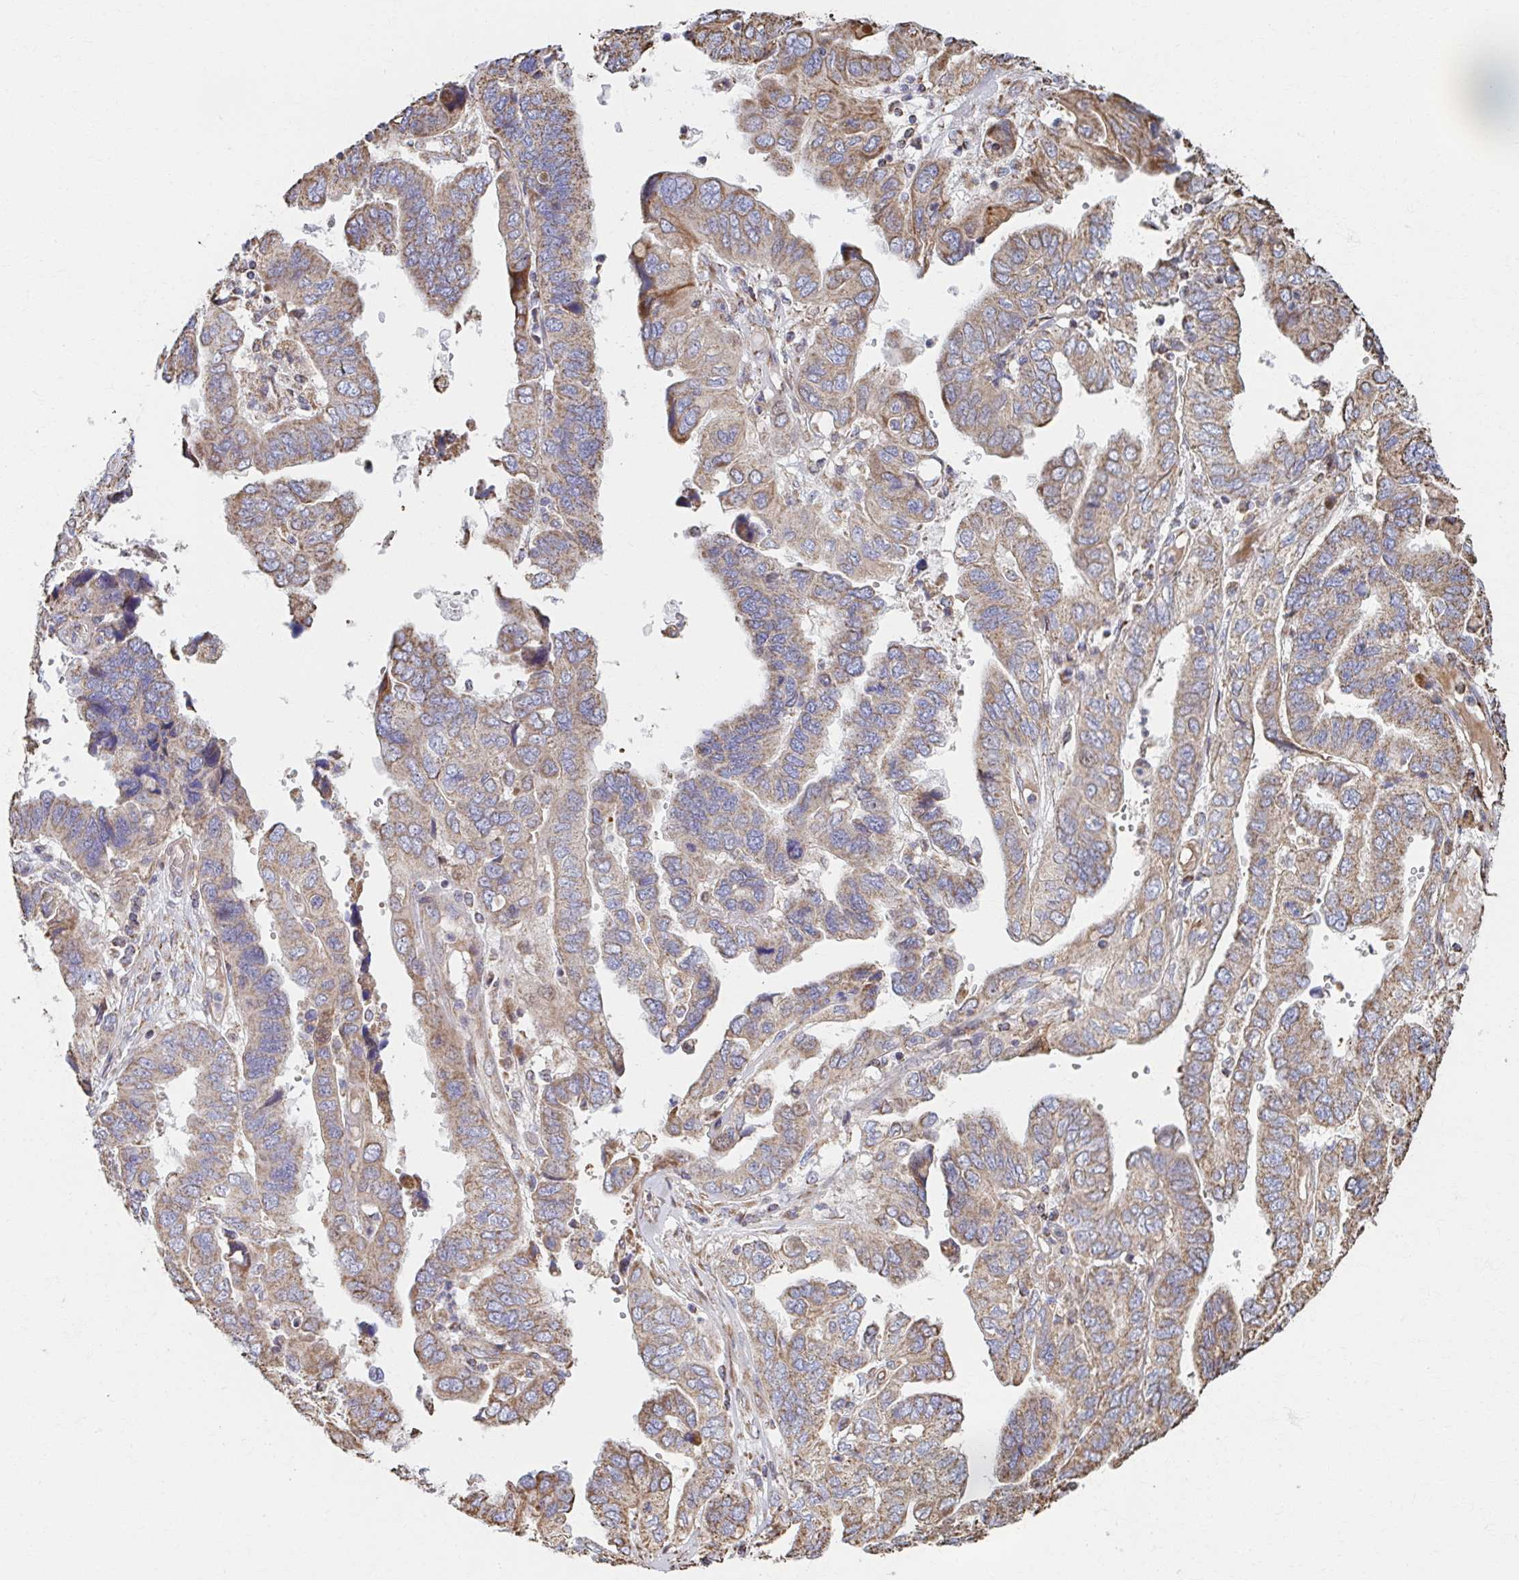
{"staining": {"intensity": "moderate", "quantity": "25%-75%", "location": "cytoplasmic/membranous"}, "tissue": "ovarian cancer", "cell_type": "Tumor cells", "image_type": "cancer", "snomed": [{"axis": "morphology", "description": "Cystadenocarcinoma, serous, NOS"}, {"axis": "topography", "description": "Ovary"}], "caption": "A brown stain highlights moderate cytoplasmic/membranous staining of a protein in ovarian cancer (serous cystadenocarcinoma) tumor cells.", "gene": "SAT1", "patient": {"sex": "female", "age": 79}}